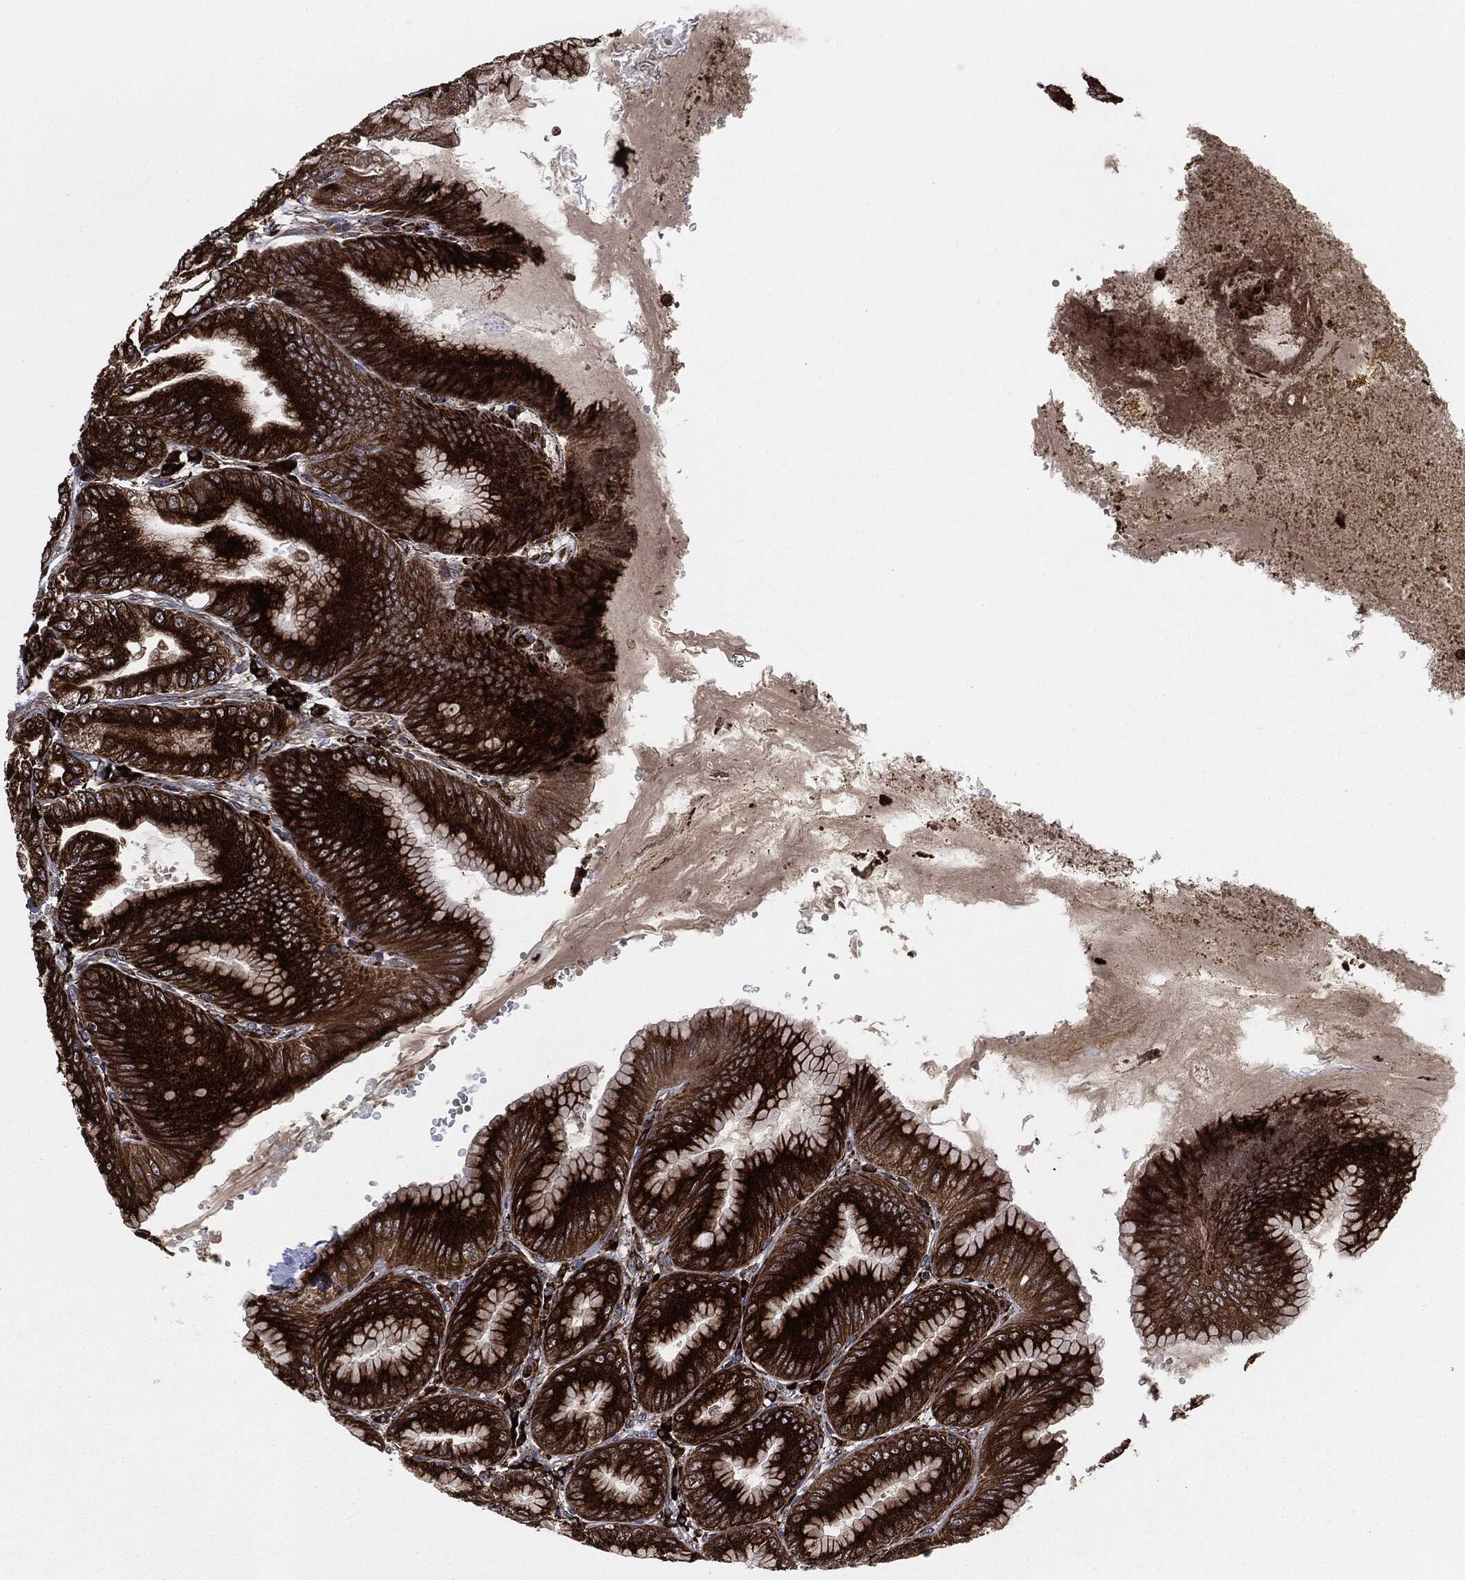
{"staining": {"intensity": "strong", "quantity": ">75%", "location": "cytoplasmic/membranous"}, "tissue": "stomach", "cell_type": "Glandular cells", "image_type": "normal", "snomed": [{"axis": "morphology", "description": "Normal tissue, NOS"}, {"axis": "topography", "description": "Stomach"}], "caption": "Immunohistochemical staining of benign stomach demonstrates high levels of strong cytoplasmic/membranous expression in about >75% of glandular cells.", "gene": "CALR", "patient": {"sex": "male", "age": 71}}